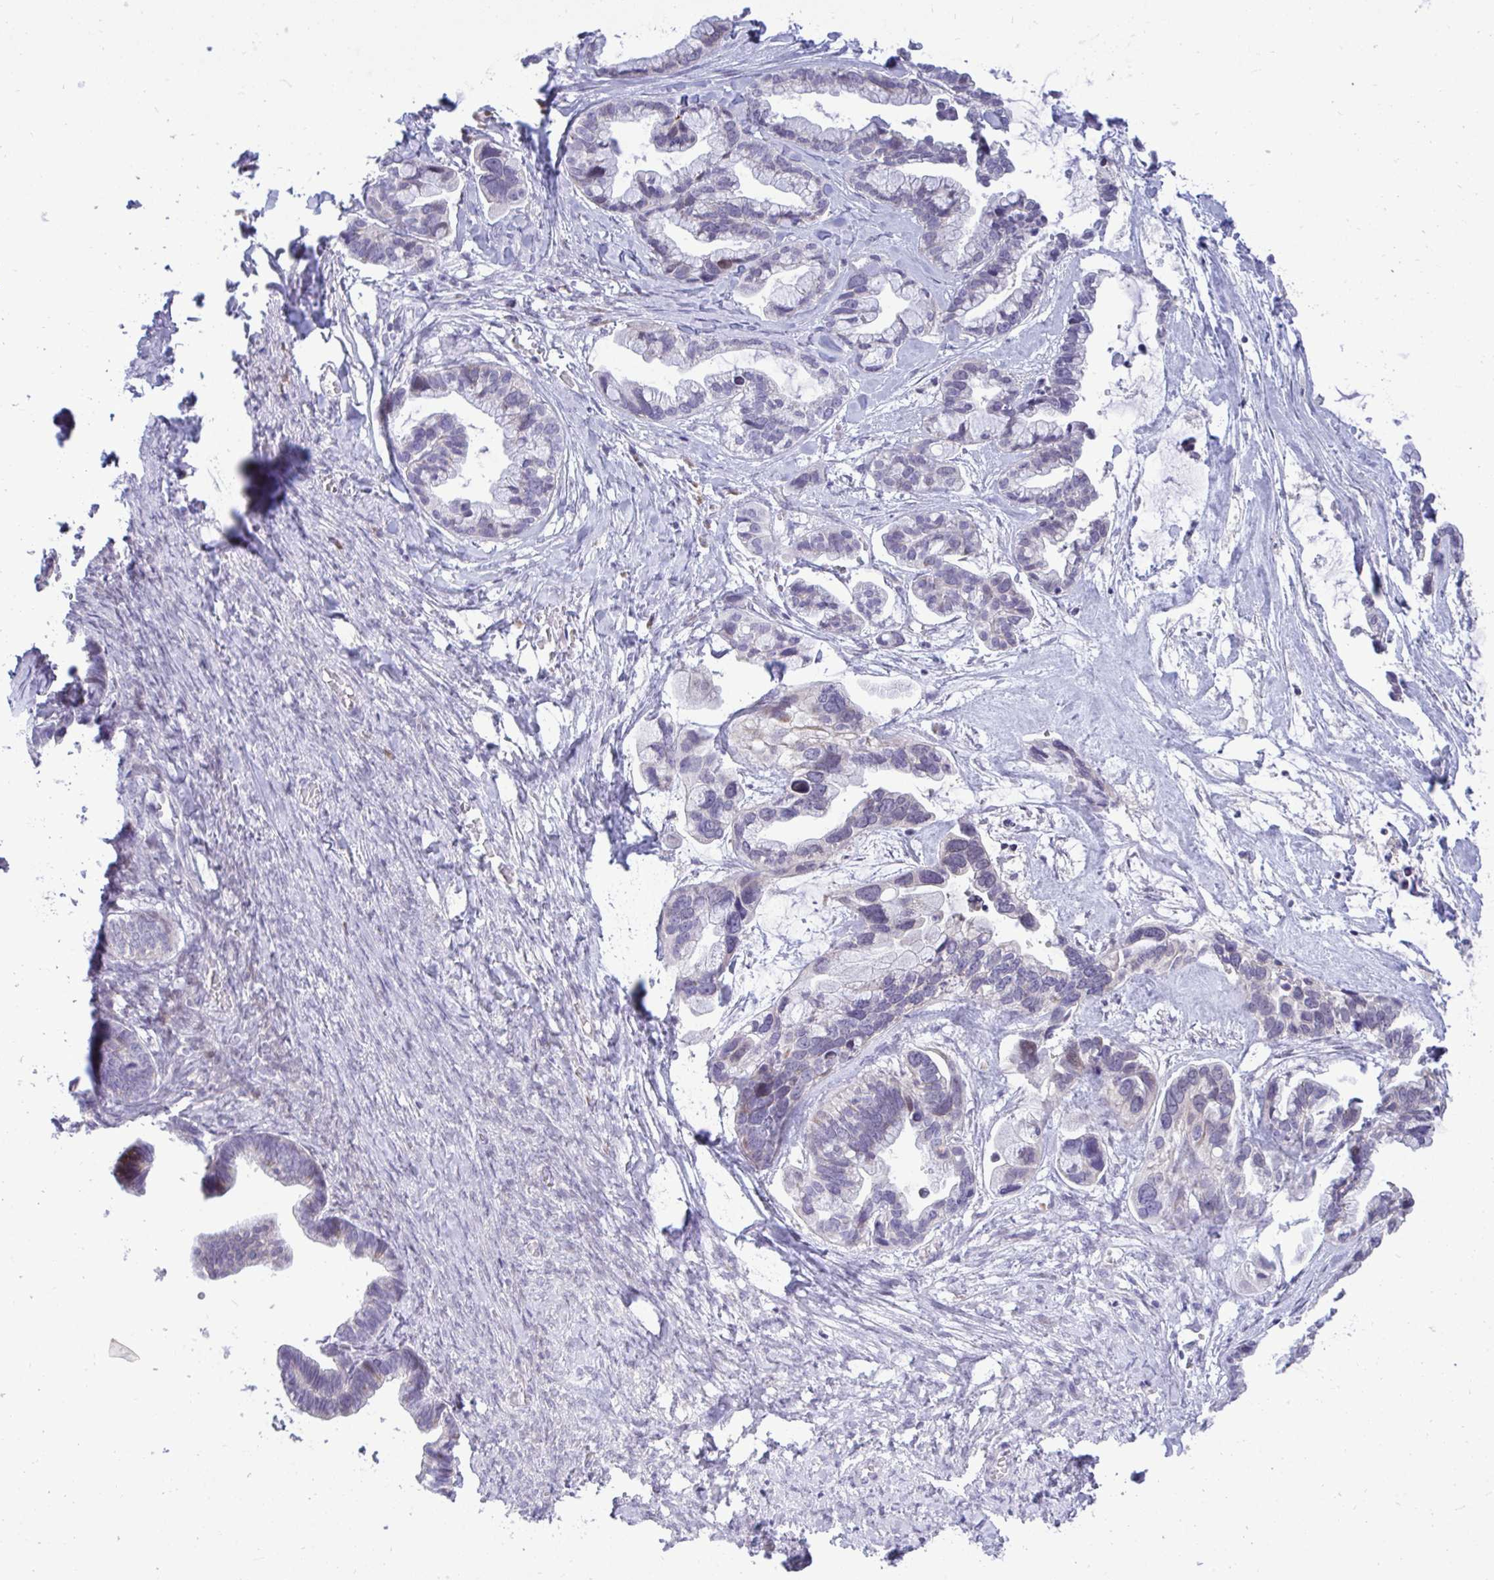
{"staining": {"intensity": "weak", "quantity": "<25%", "location": "nuclear"}, "tissue": "ovarian cancer", "cell_type": "Tumor cells", "image_type": "cancer", "snomed": [{"axis": "morphology", "description": "Cystadenocarcinoma, serous, NOS"}, {"axis": "topography", "description": "Ovary"}], "caption": "Ovarian cancer (serous cystadenocarcinoma) was stained to show a protein in brown. There is no significant positivity in tumor cells. (Brightfield microscopy of DAB immunohistochemistry at high magnification).", "gene": "EPOP", "patient": {"sex": "female", "age": 56}}